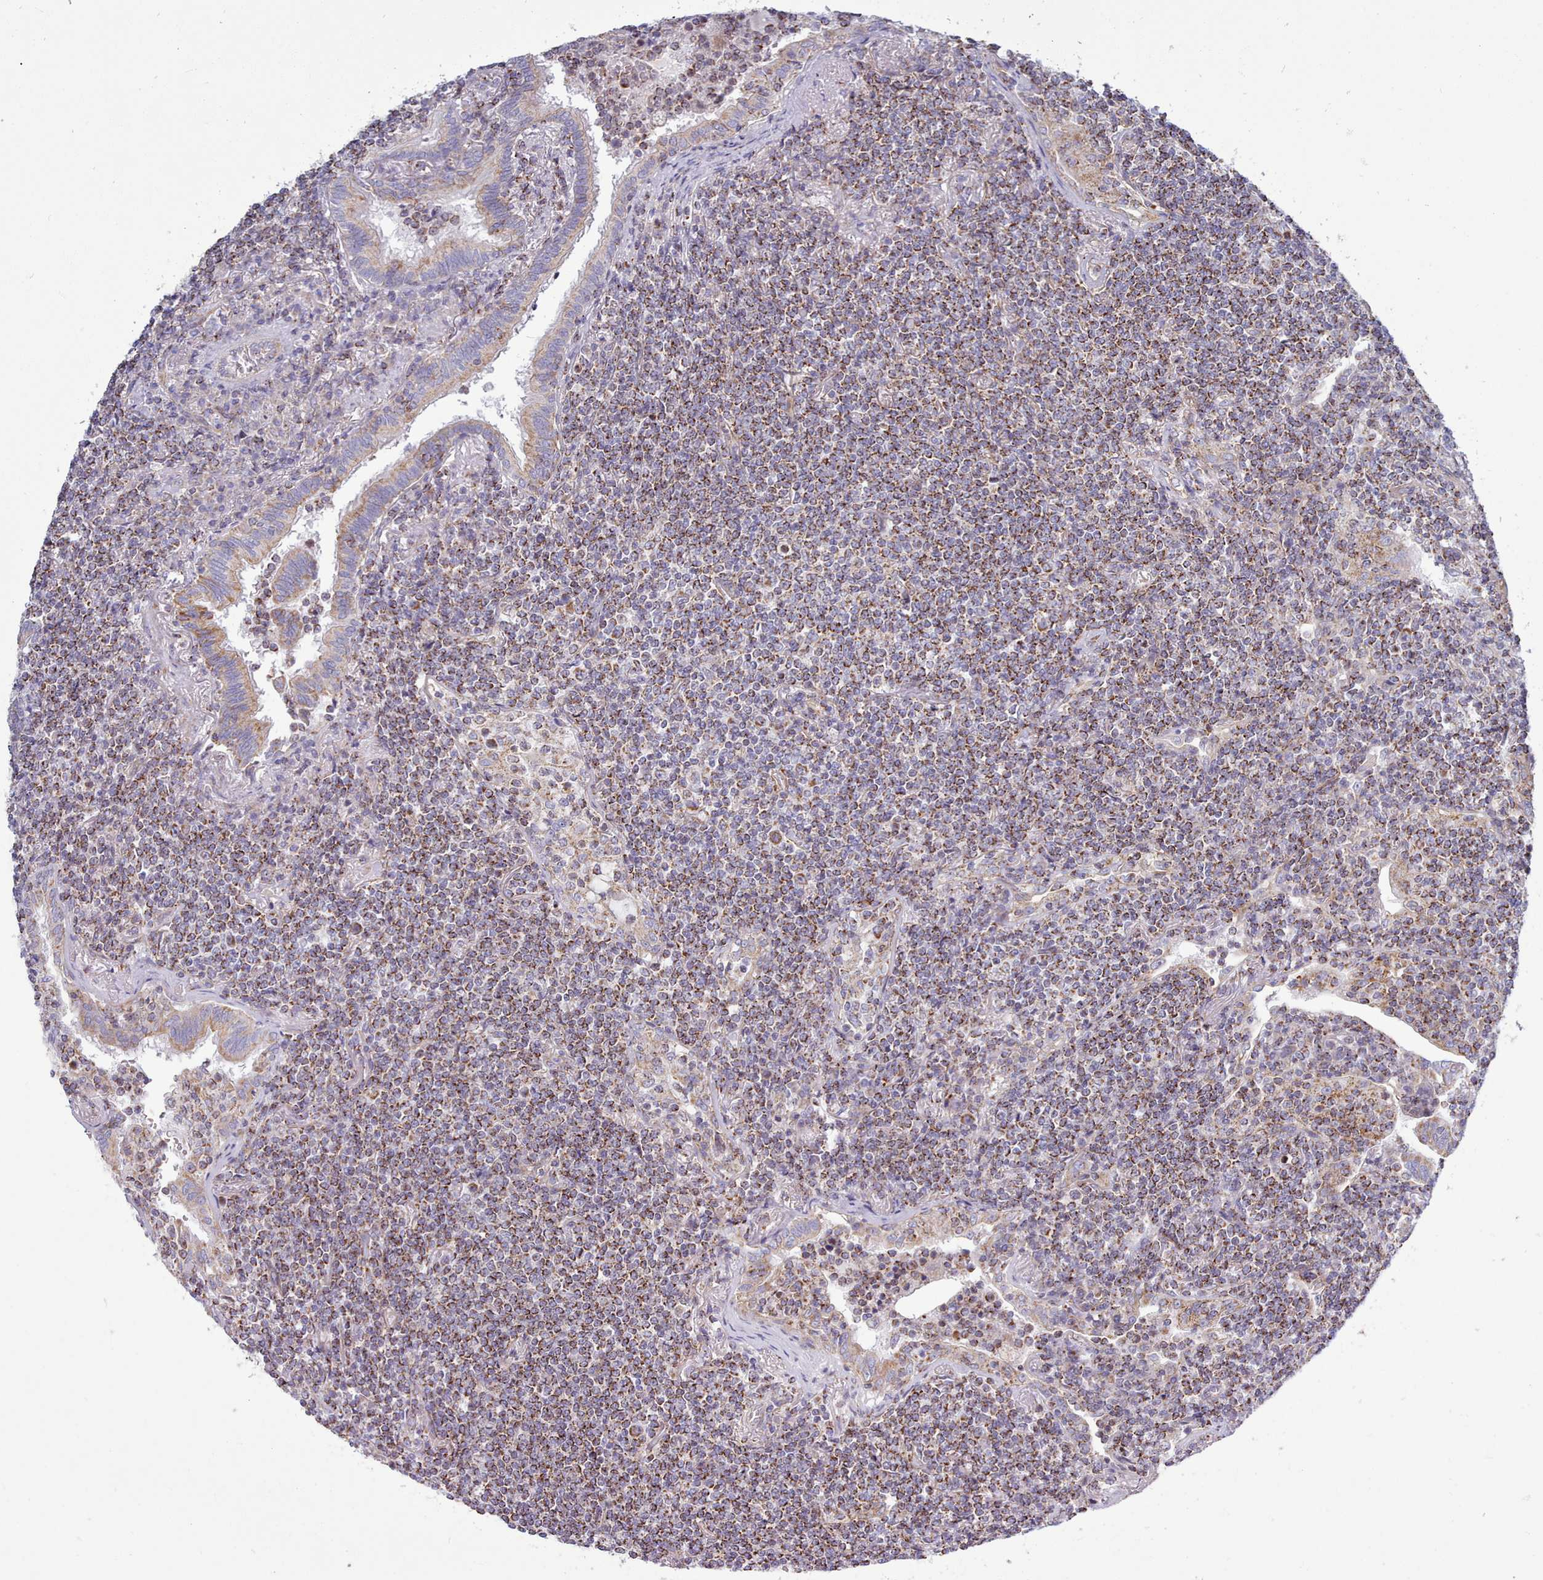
{"staining": {"intensity": "strong", "quantity": ">75%", "location": "cytoplasmic/membranous"}, "tissue": "lymphoma", "cell_type": "Tumor cells", "image_type": "cancer", "snomed": [{"axis": "morphology", "description": "Malignant lymphoma, non-Hodgkin's type, Low grade"}, {"axis": "topography", "description": "Lung"}], "caption": "Immunohistochemical staining of human malignant lymphoma, non-Hodgkin's type (low-grade) reveals high levels of strong cytoplasmic/membranous protein positivity in about >75% of tumor cells.", "gene": "MRPL21", "patient": {"sex": "female", "age": 71}}